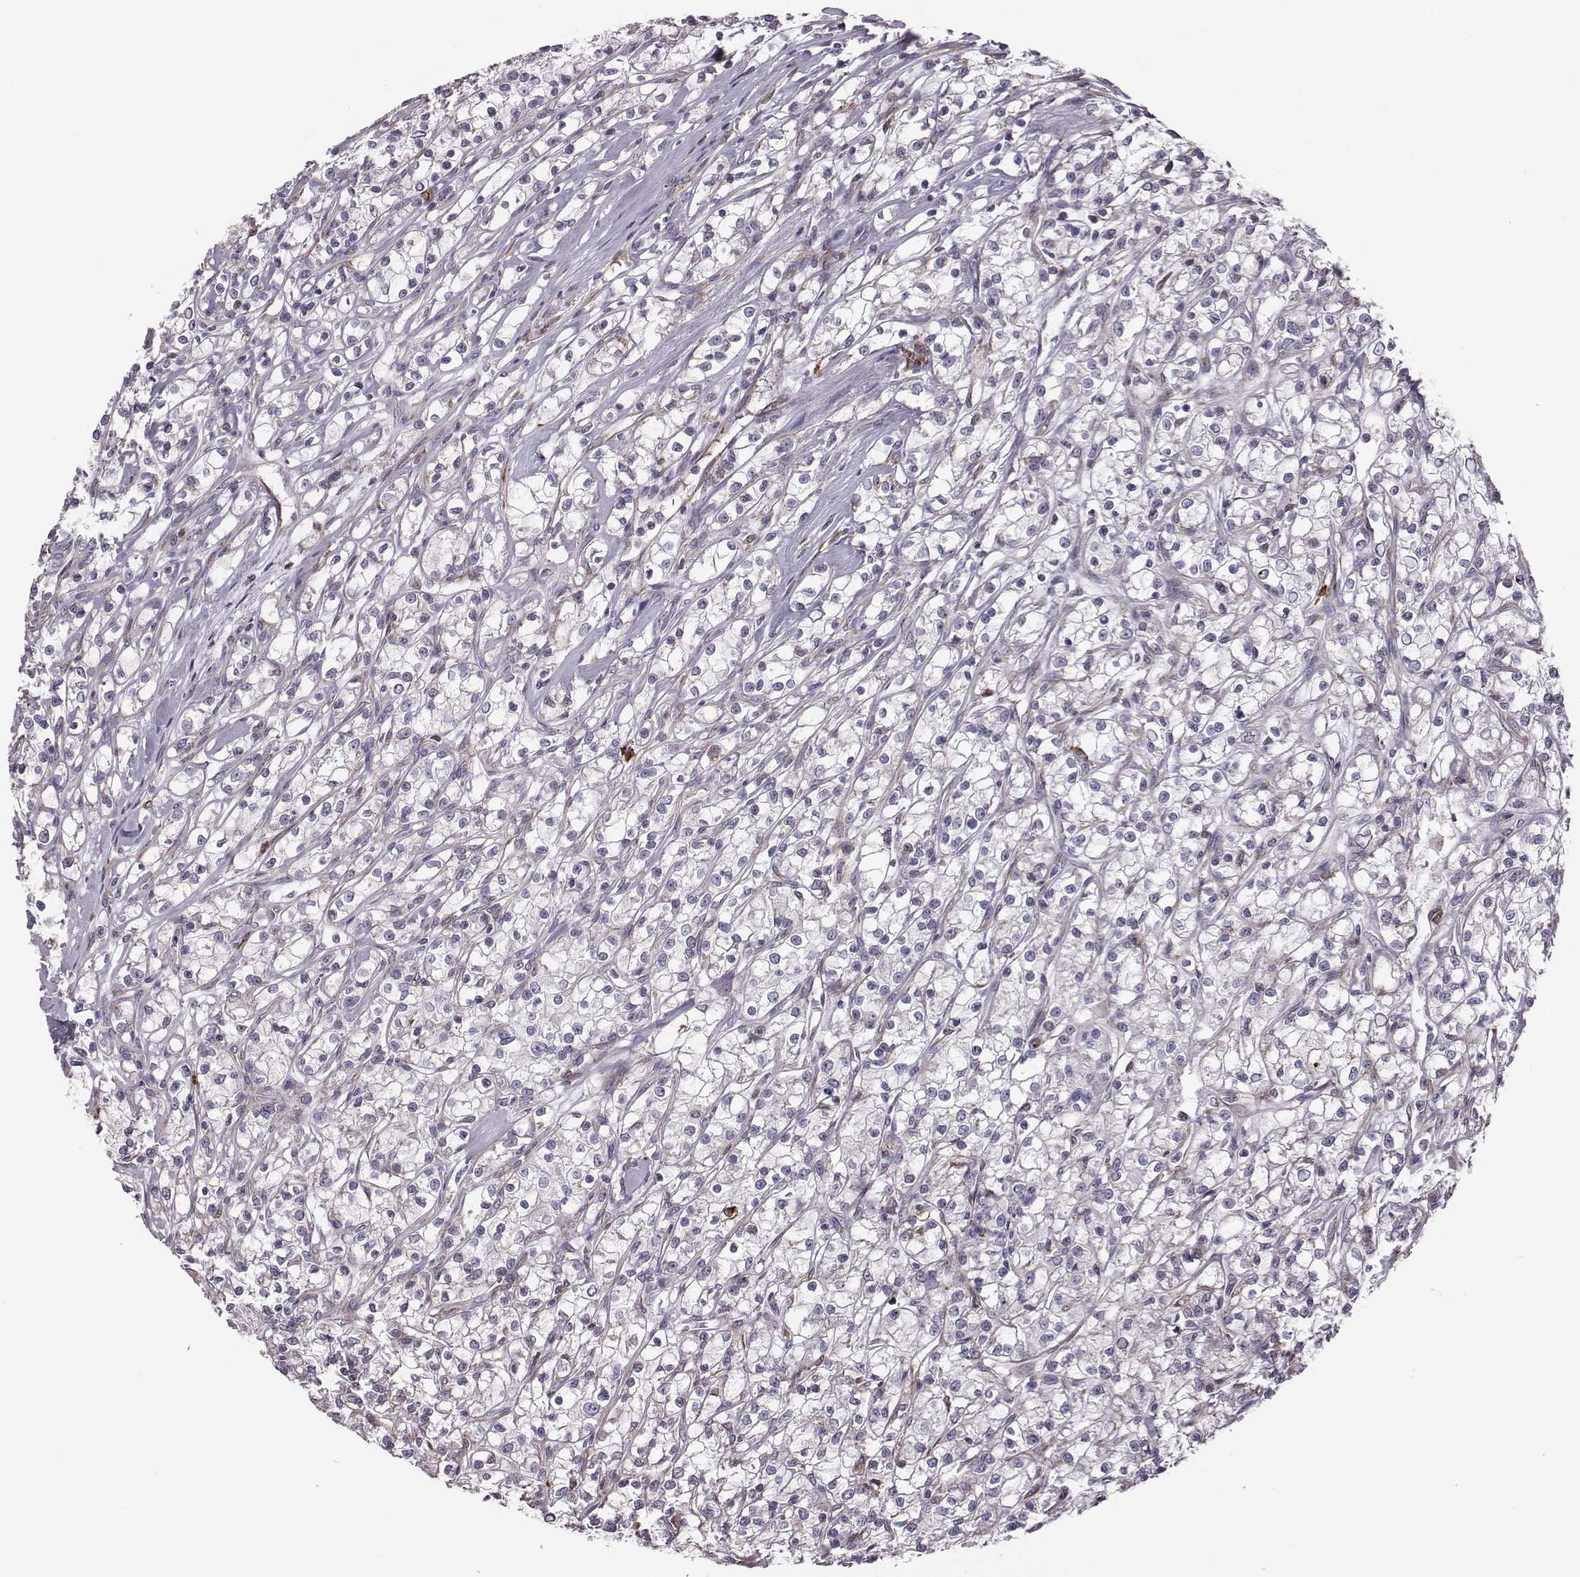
{"staining": {"intensity": "negative", "quantity": "none", "location": "none"}, "tissue": "renal cancer", "cell_type": "Tumor cells", "image_type": "cancer", "snomed": [{"axis": "morphology", "description": "Adenocarcinoma, NOS"}, {"axis": "topography", "description": "Kidney"}], "caption": "This photomicrograph is of renal cancer (adenocarcinoma) stained with IHC to label a protein in brown with the nuclei are counter-stained blue. There is no positivity in tumor cells.", "gene": "SELENOI", "patient": {"sex": "female", "age": 59}}